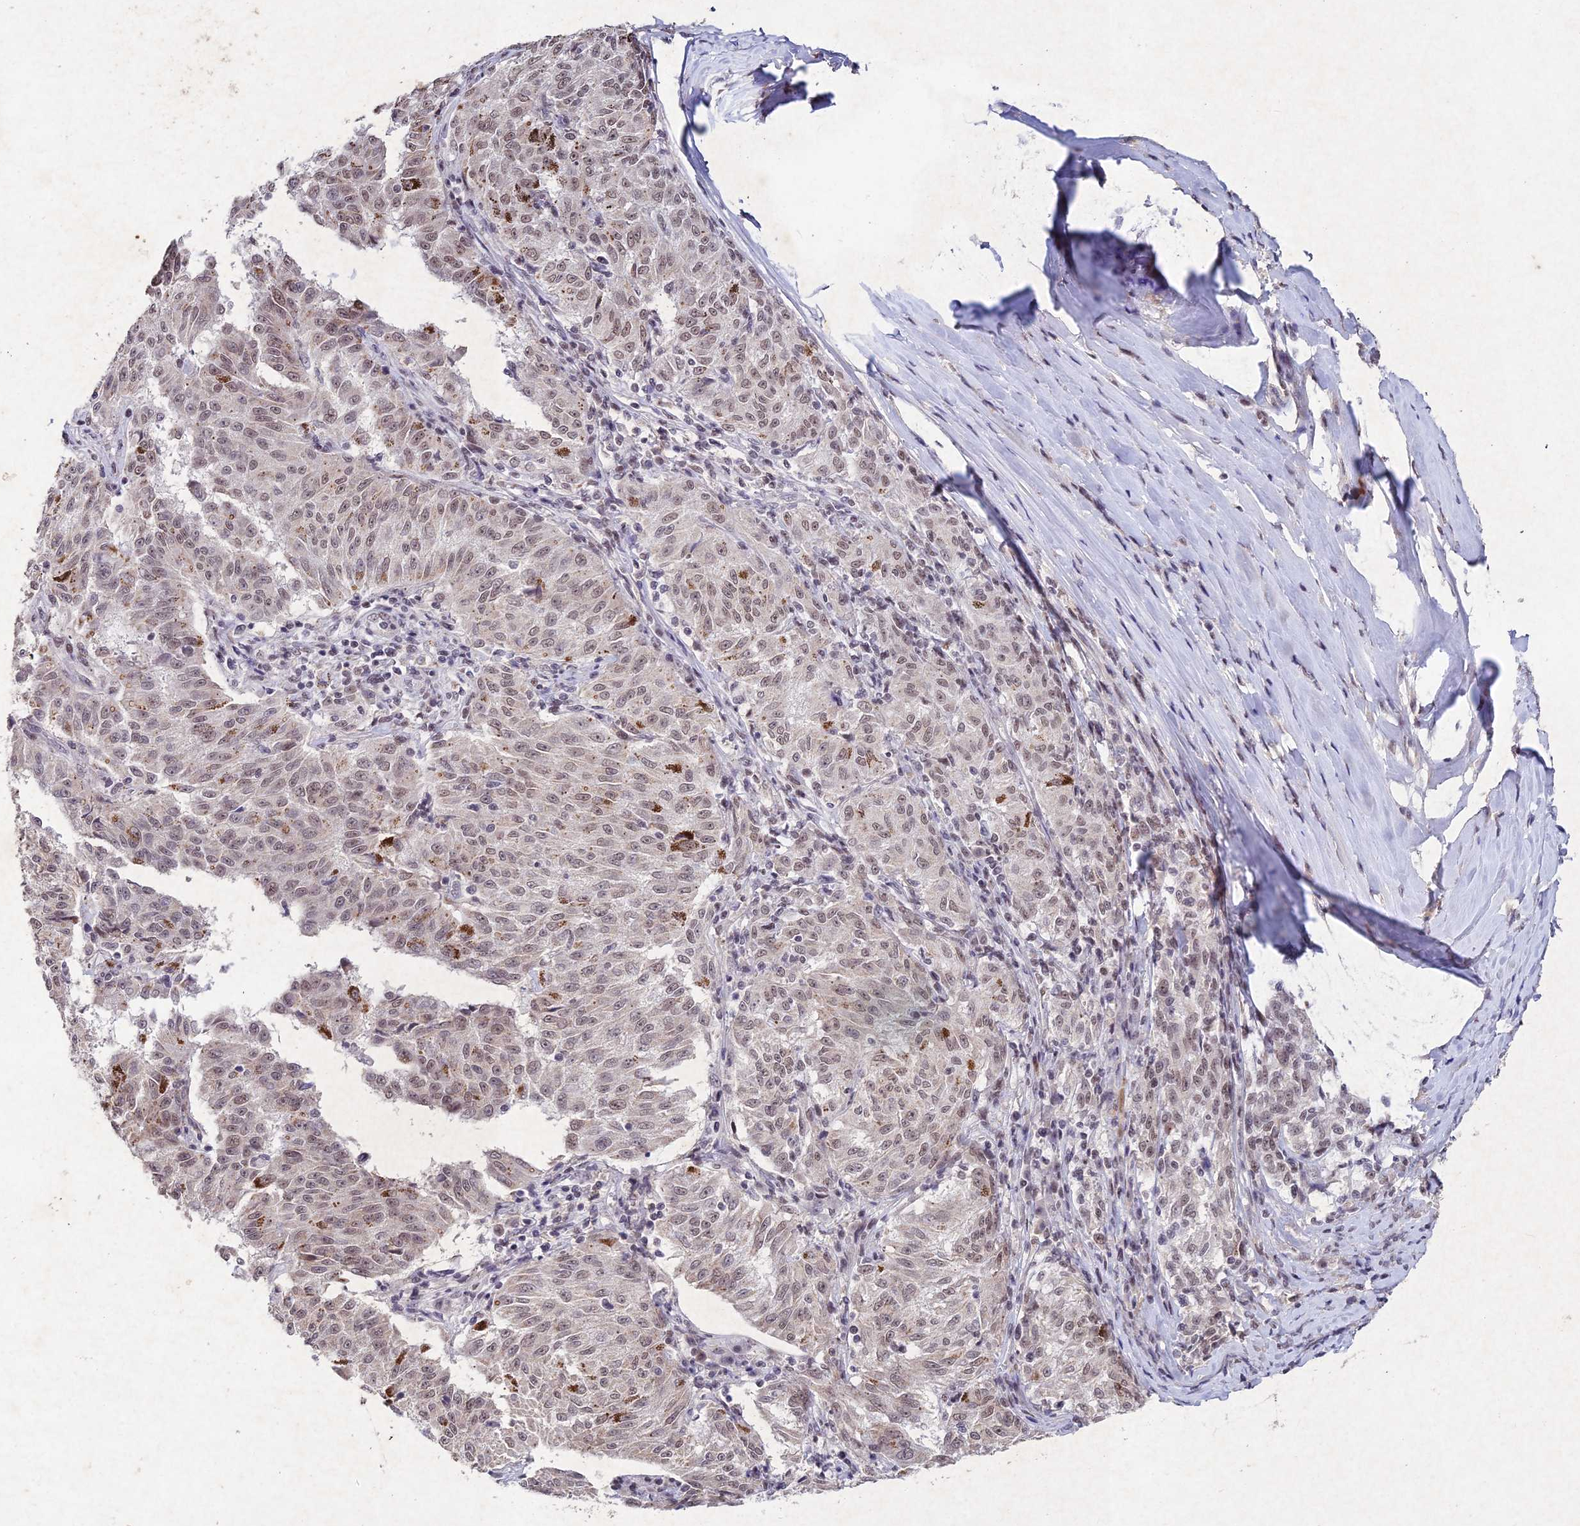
{"staining": {"intensity": "weak", "quantity": ">75%", "location": "nuclear"}, "tissue": "melanoma", "cell_type": "Tumor cells", "image_type": "cancer", "snomed": [{"axis": "morphology", "description": "Malignant melanoma, NOS"}, {"axis": "topography", "description": "Skin"}], "caption": "A photomicrograph of malignant melanoma stained for a protein shows weak nuclear brown staining in tumor cells. The protein of interest is shown in brown color, while the nuclei are stained blue.", "gene": "RAVER1", "patient": {"sex": "female", "age": 72}}